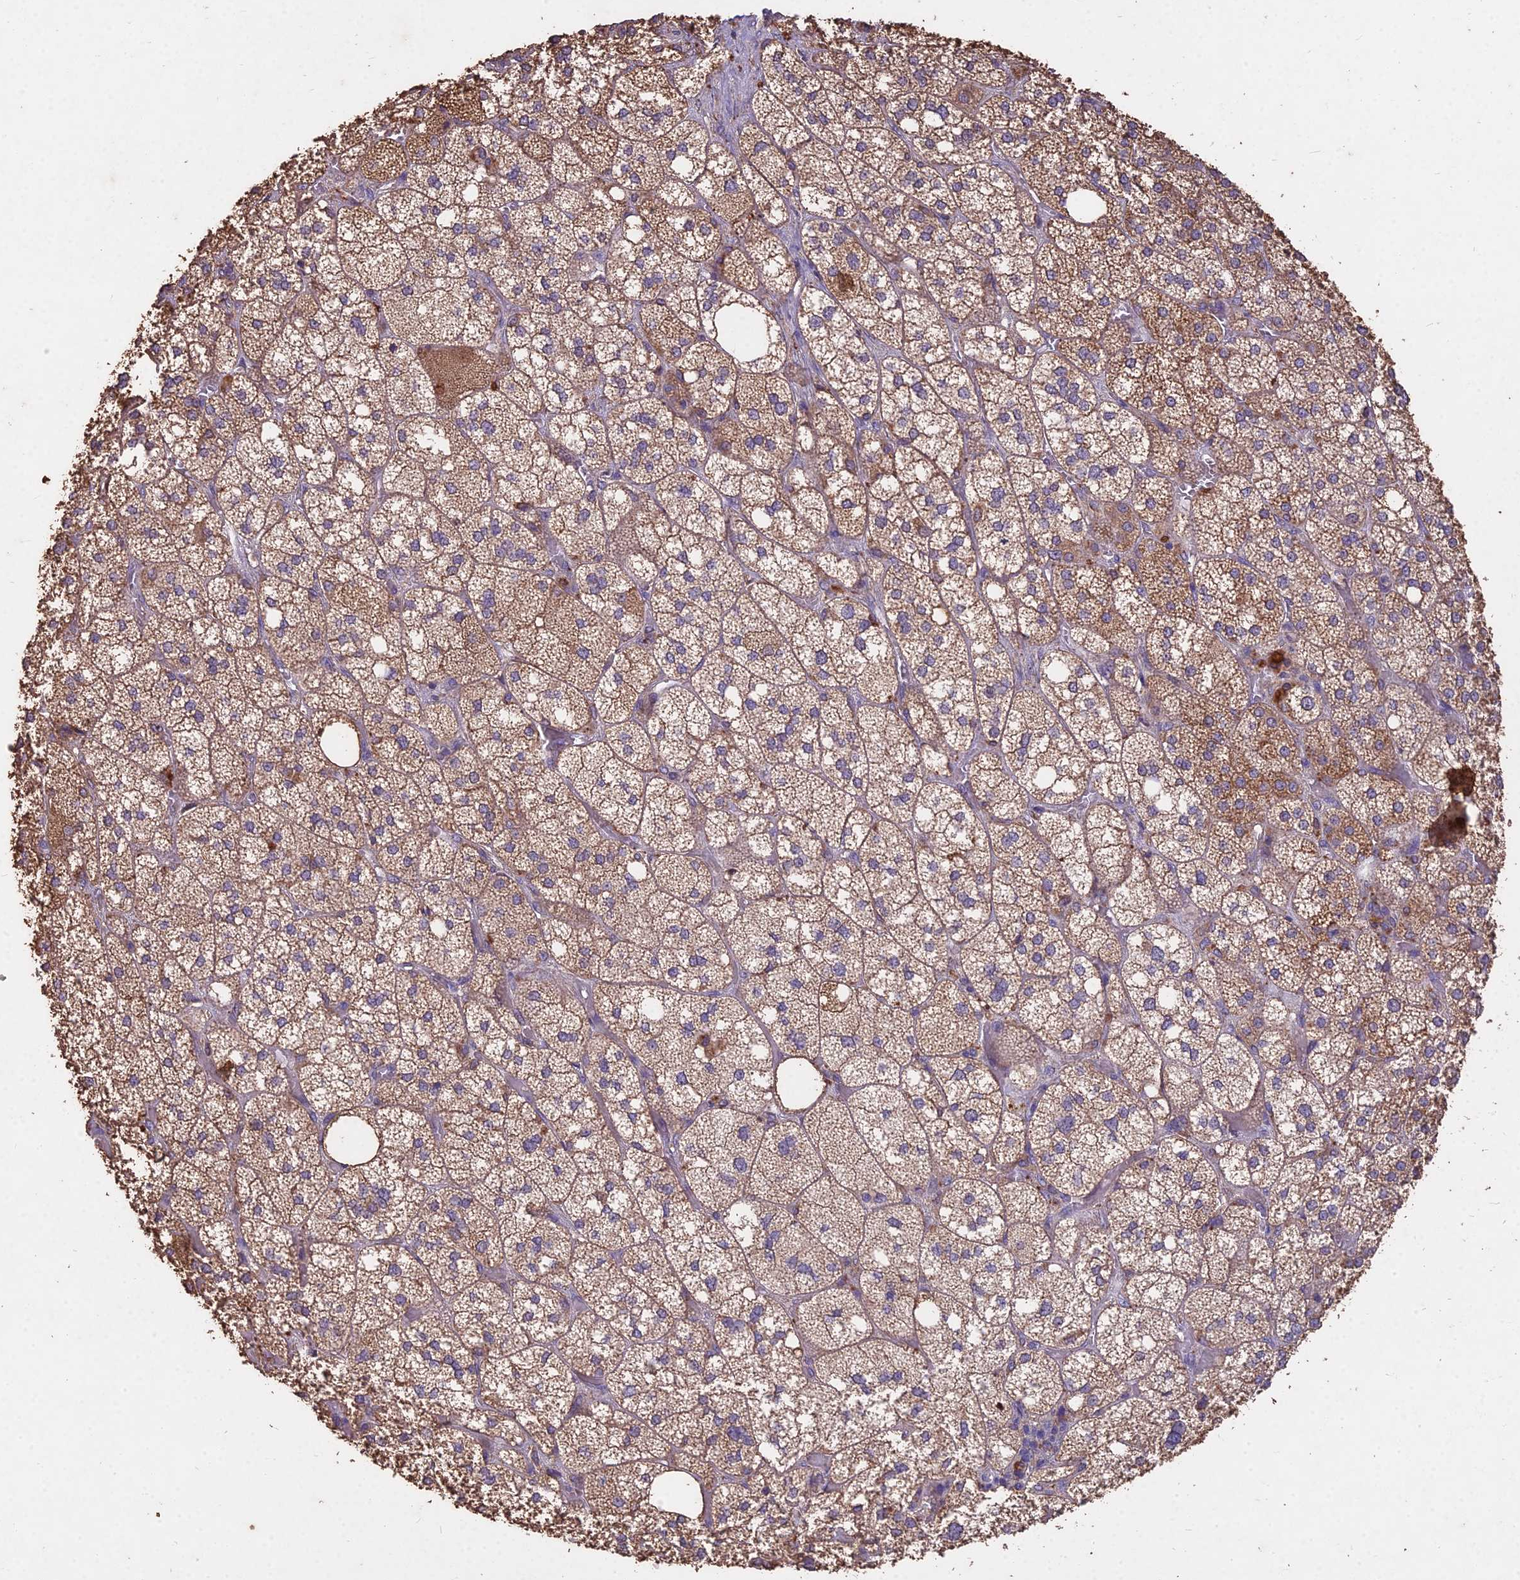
{"staining": {"intensity": "moderate", "quantity": ">75%", "location": "cytoplasmic/membranous"}, "tissue": "adrenal gland", "cell_type": "Glandular cells", "image_type": "normal", "snomed": [{"axis": "morphology", "description": "Normal tissue, NOS"}, {"axis": "topography", "description": "Adrenal gland"}], "caption": "The photomicrograph exhibits immunohistochemical staining of normal adrenal gland. There is moderate cytoplasmic/membranous positivity is appreciated in about >75% of glandular cells.", "gene": "CEMIP2", "patient": {"sex": "male", "age": 61}}